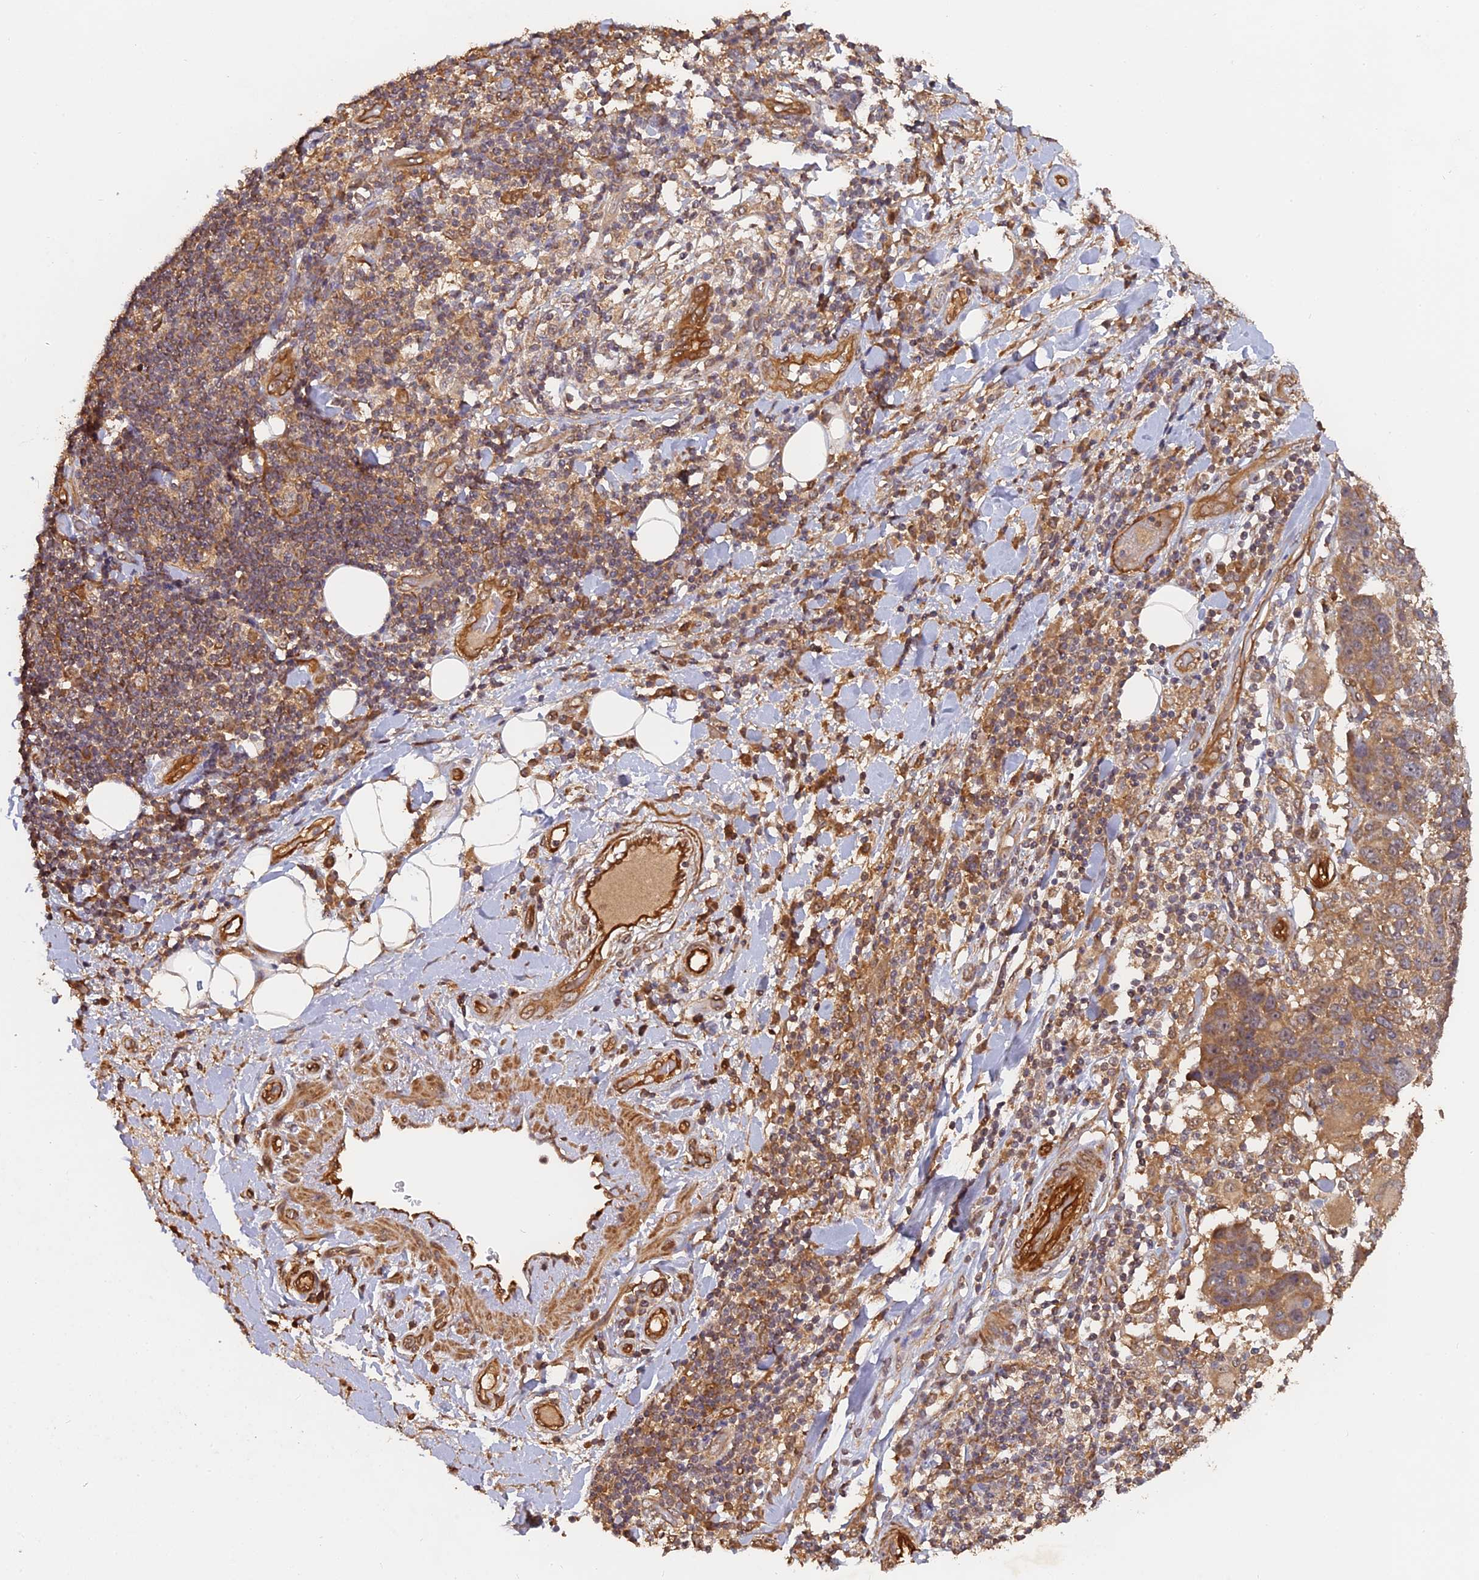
{"staining": {"intensity": "moderate", "quantity": ">75%", "location": "cytoplasmic/membranous"}, "tissue": "adipose tissue", "cell_type": "Adipocytes", "image_type": "normal", "snomed": [{"axis": "morphology", "description": "Normal tissue, NOS"}, {"axis": "morphology", "description": "Squamous cell carcinoma, NOS"}, {"axis": "topography", "description": "Lymph node"}, {"axis": "topography", "description": "Bronchus"}, {"axis": "topography", "description": "Lung"}], "caption": "Adipocytes display medium levels of moderate cytoplasmic/membranous staining in approximately >75% of cells in normal human adipose tissue. The staining was performed using DAB, with brown indicating positive protein expression. Nuclei are stained blue with hematoxylin.", "gene": "SAC3D1", "patient": {"sex": "male", "age": 66}}